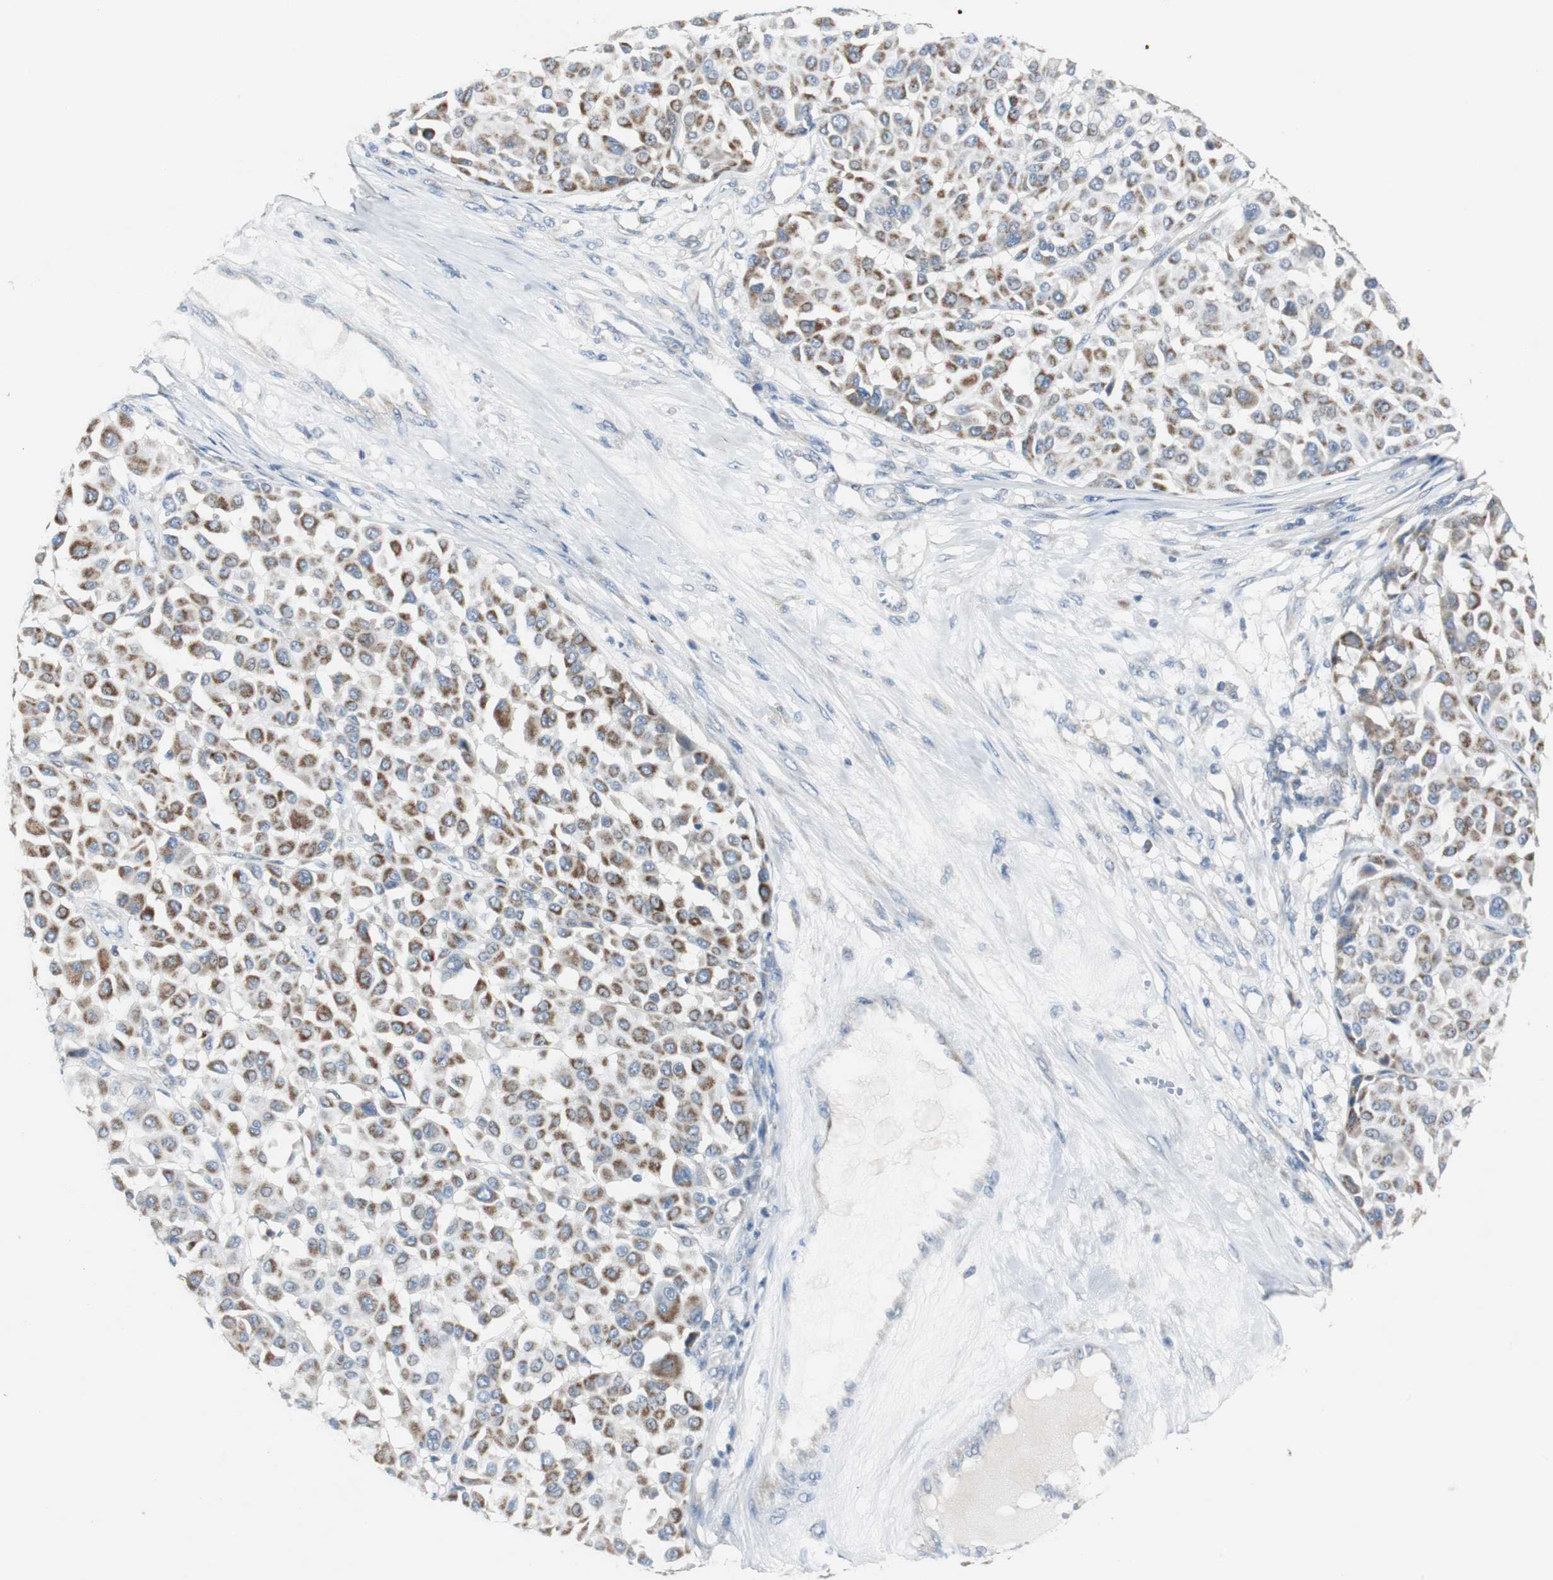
{"staining": {"intensity": "moderate", "quantity": ">75%", "location": "cytoplasmic/membranous"}, "tissue": "melanoma", "cell_type": "Tumor cells", "image_type": "cancer", "snomed": [{"axis": "morphology", "description": "Malignant melanoma, Metastatic site"}, {"axis": "topography", "description": "Soft tissue"}], "caption": "IHC staining of melanoma, which shows medium levels of moderate cytoplasmic/membranous expression in about >75% of tumor cells indicating moderate cytoplasmic/membranous protein positivity. The staining was performed using DAB (brown) for protein detection and nuclei were counterstained in hematoxylin (blue).", "gene": "MYT1", "patient": {"sex": "male", "age": 41}}